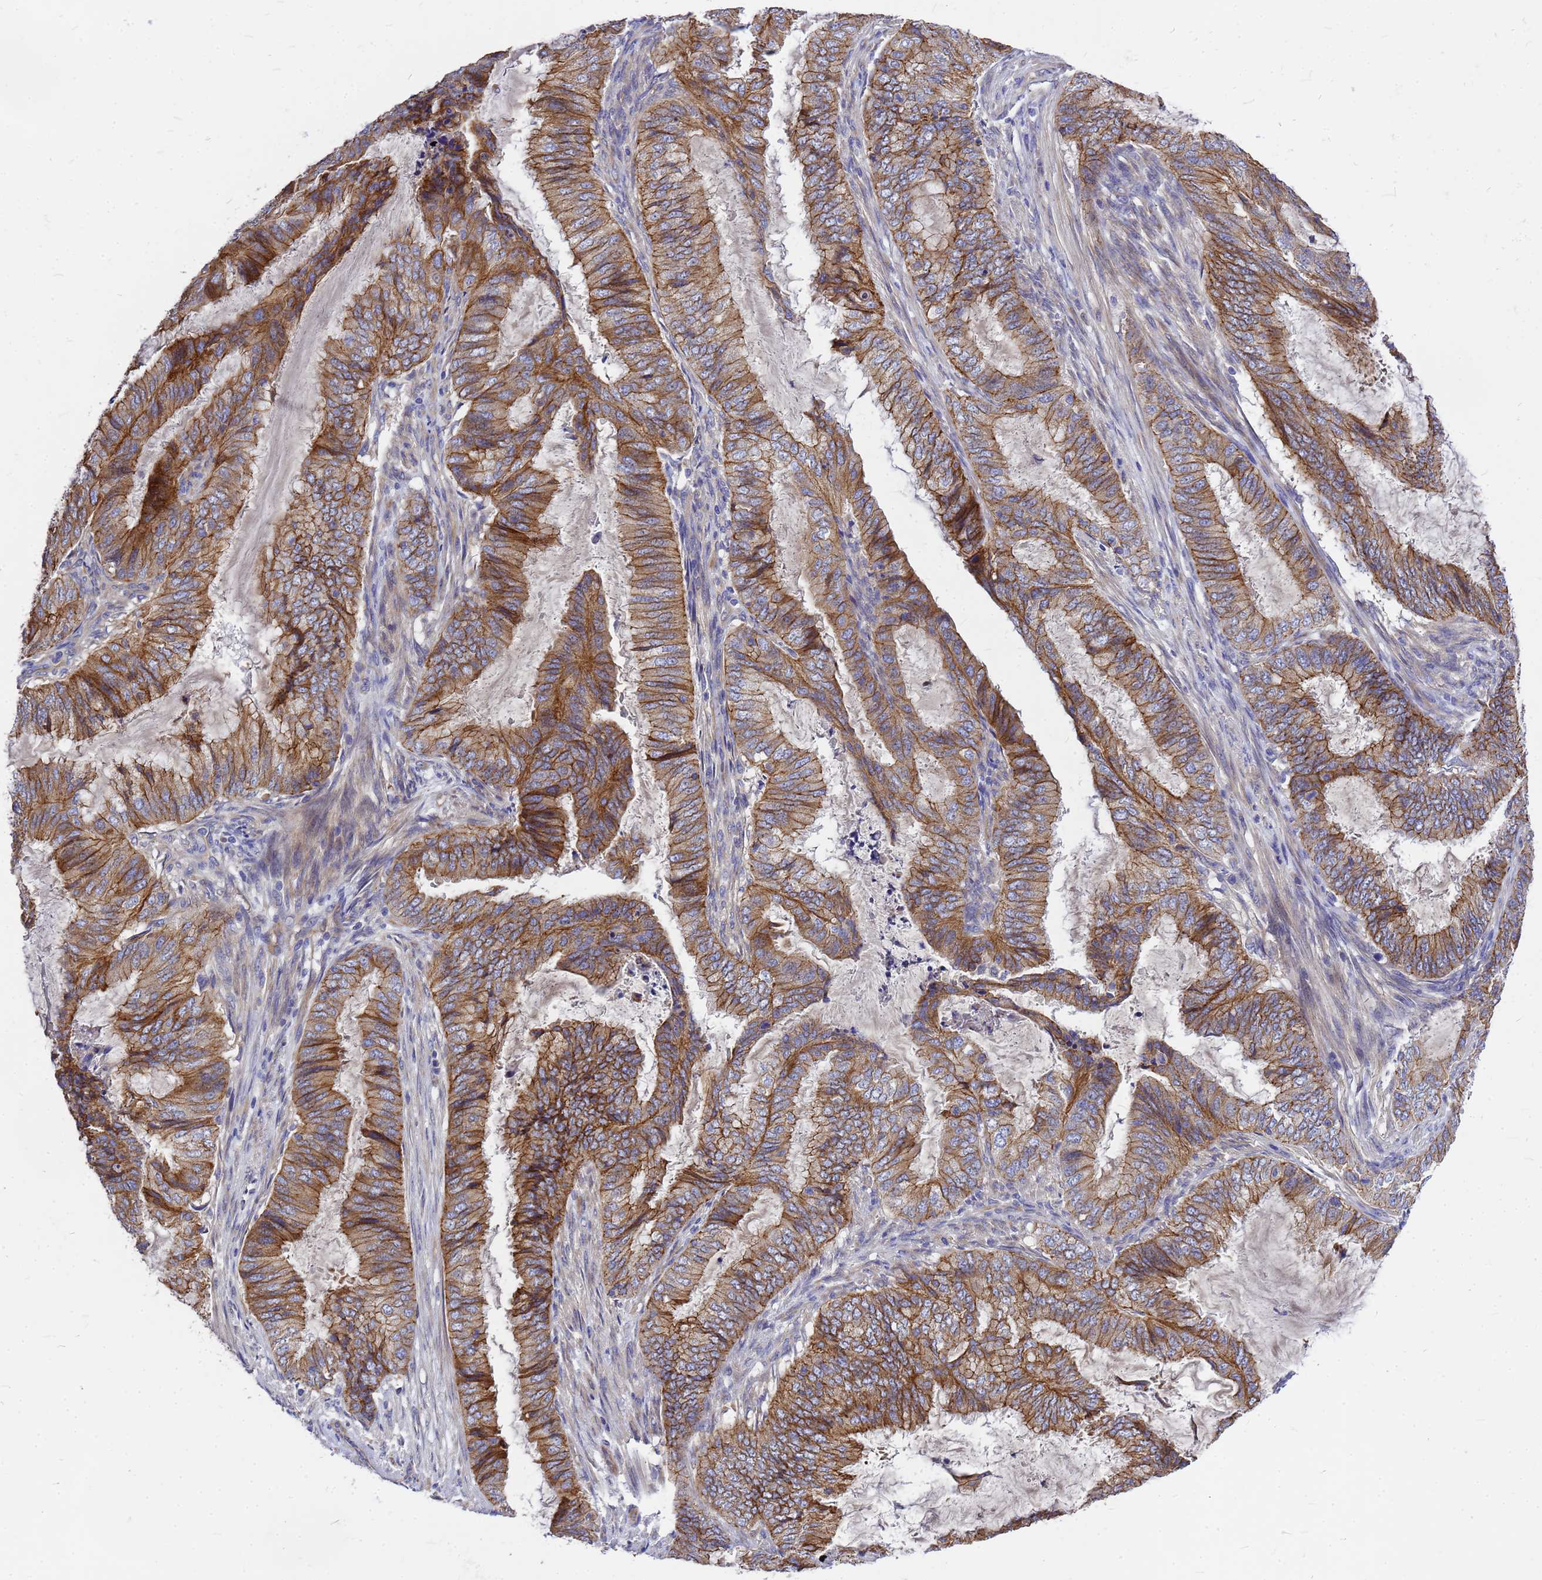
{"staining": {"intensity": "moderate", "quantity": ">75%", "location": "cytoplasmic/membranous"}, "tissue": "endometrial cancer", "cell_type": "Tumor cells", "image_type": "cancer", "snomed": [{"axis": "morphology", "description": "Adenocarcinoma, NOS"}, {"axis": "topography", "description": "Endometrium"}], "caption": "Tumor cells reveal medium levels of moderate cytoplasmic/membranous staining in about >75% of cells in endometrial cancer.", "gene": "FBXW5", "patient": {"sex": "female", "age": 51}}